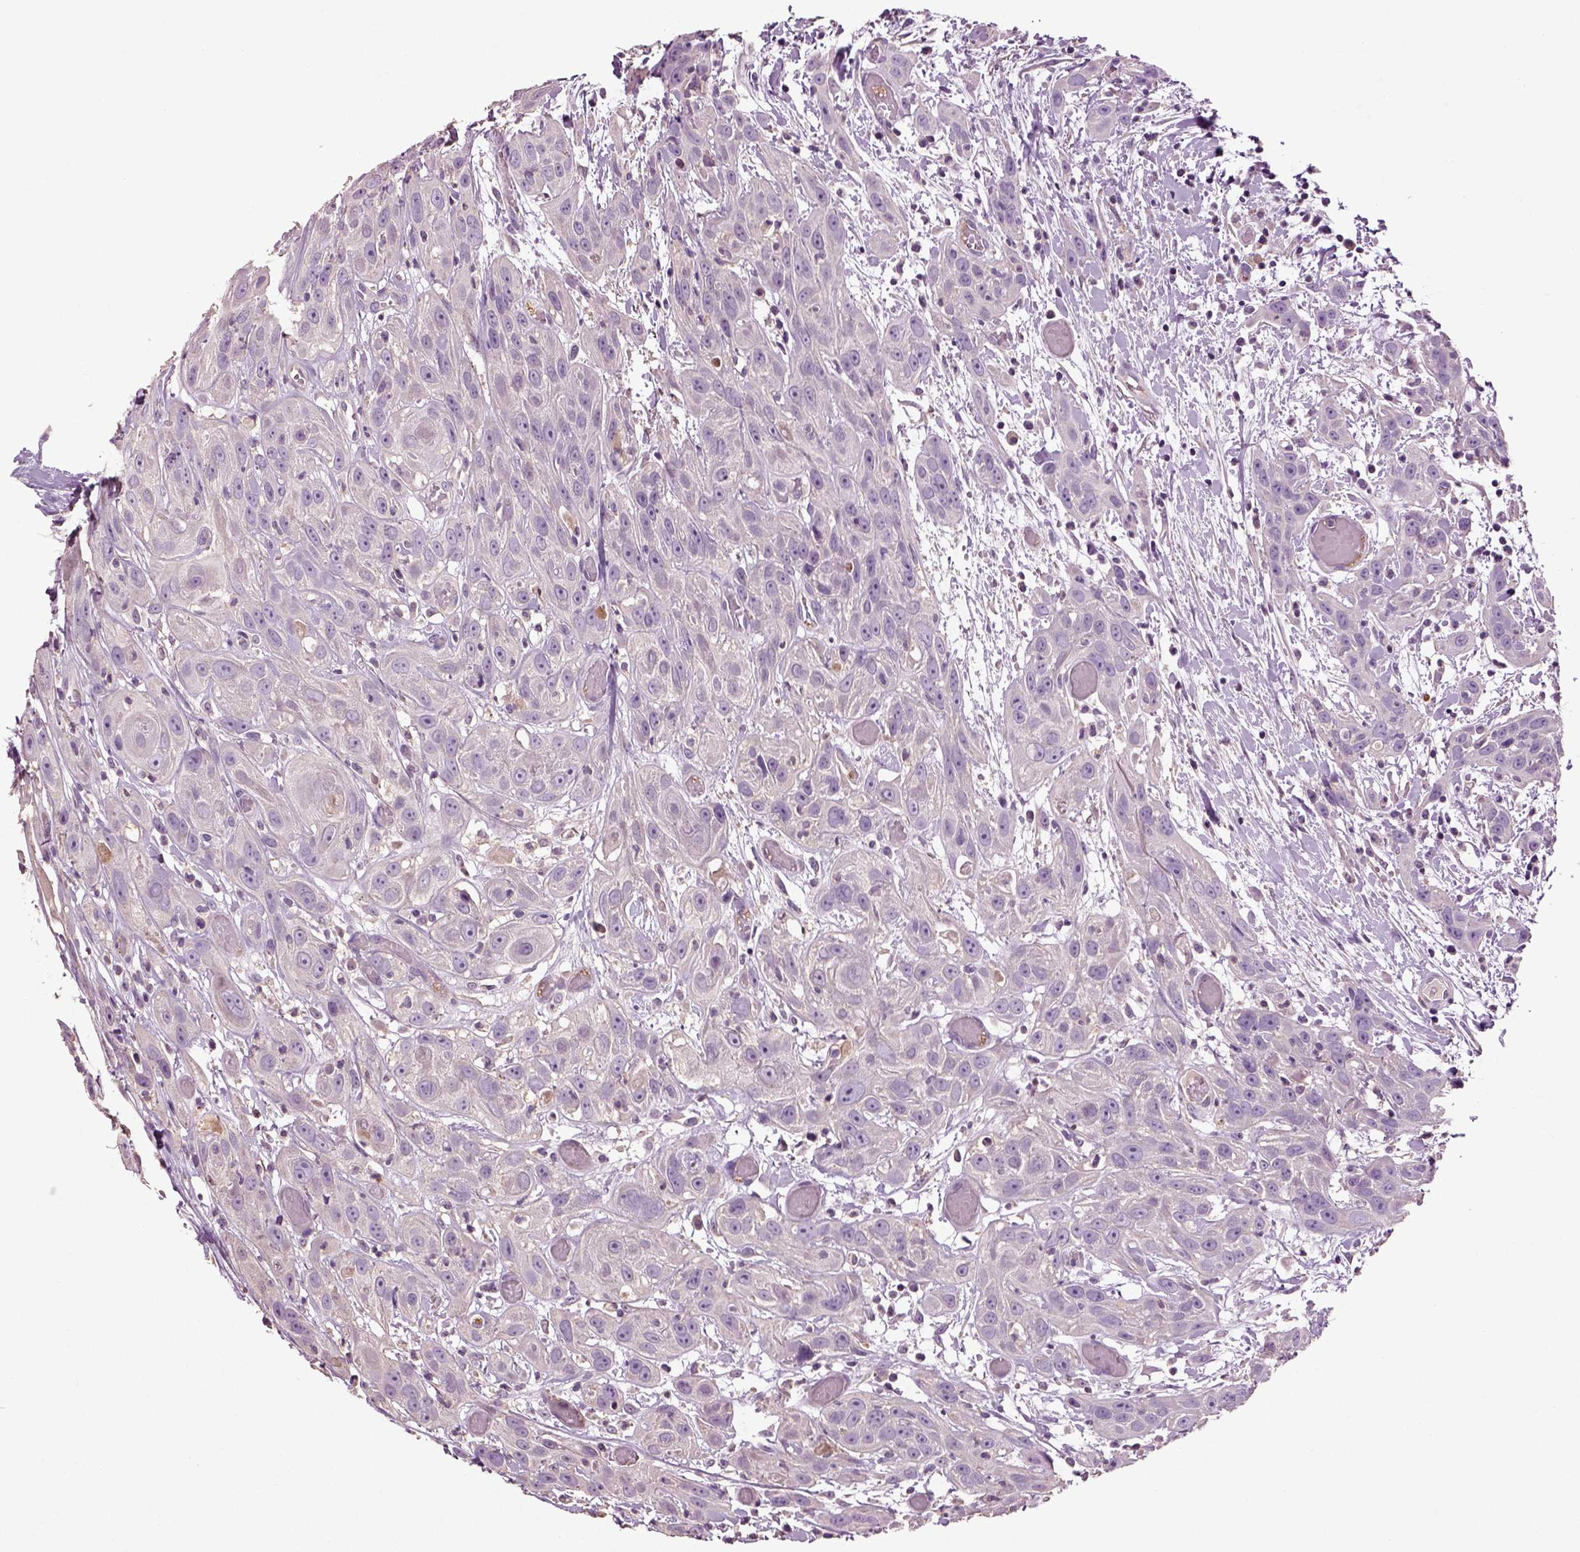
{"staining": {"intensity": "negative", "quantity": "none", "location": "none"}, "tissue": "head and neck cancer", "cell_type": "Tumor cells", "image_type": "cancer", "snomed": [{"axis": "morphology", "description": "Normal tissue, NOS"}, {"axis": "morphology", "description": "Squamous cell carcinoma, NOS"}, {"axis": "topography", "description": "Oral tissue"}, {"axis": "topography", "description": "Salivary gland"}, {"axis": "topography", "description": "Head-Neck"}], "caption": "Protein analysis of head and neck cancer (squamous cell carcinoma) demonstrates no significant positivity in tumor cells.", "gene": "DEFB118", "patient": {"sex": "female", "age": 62}}